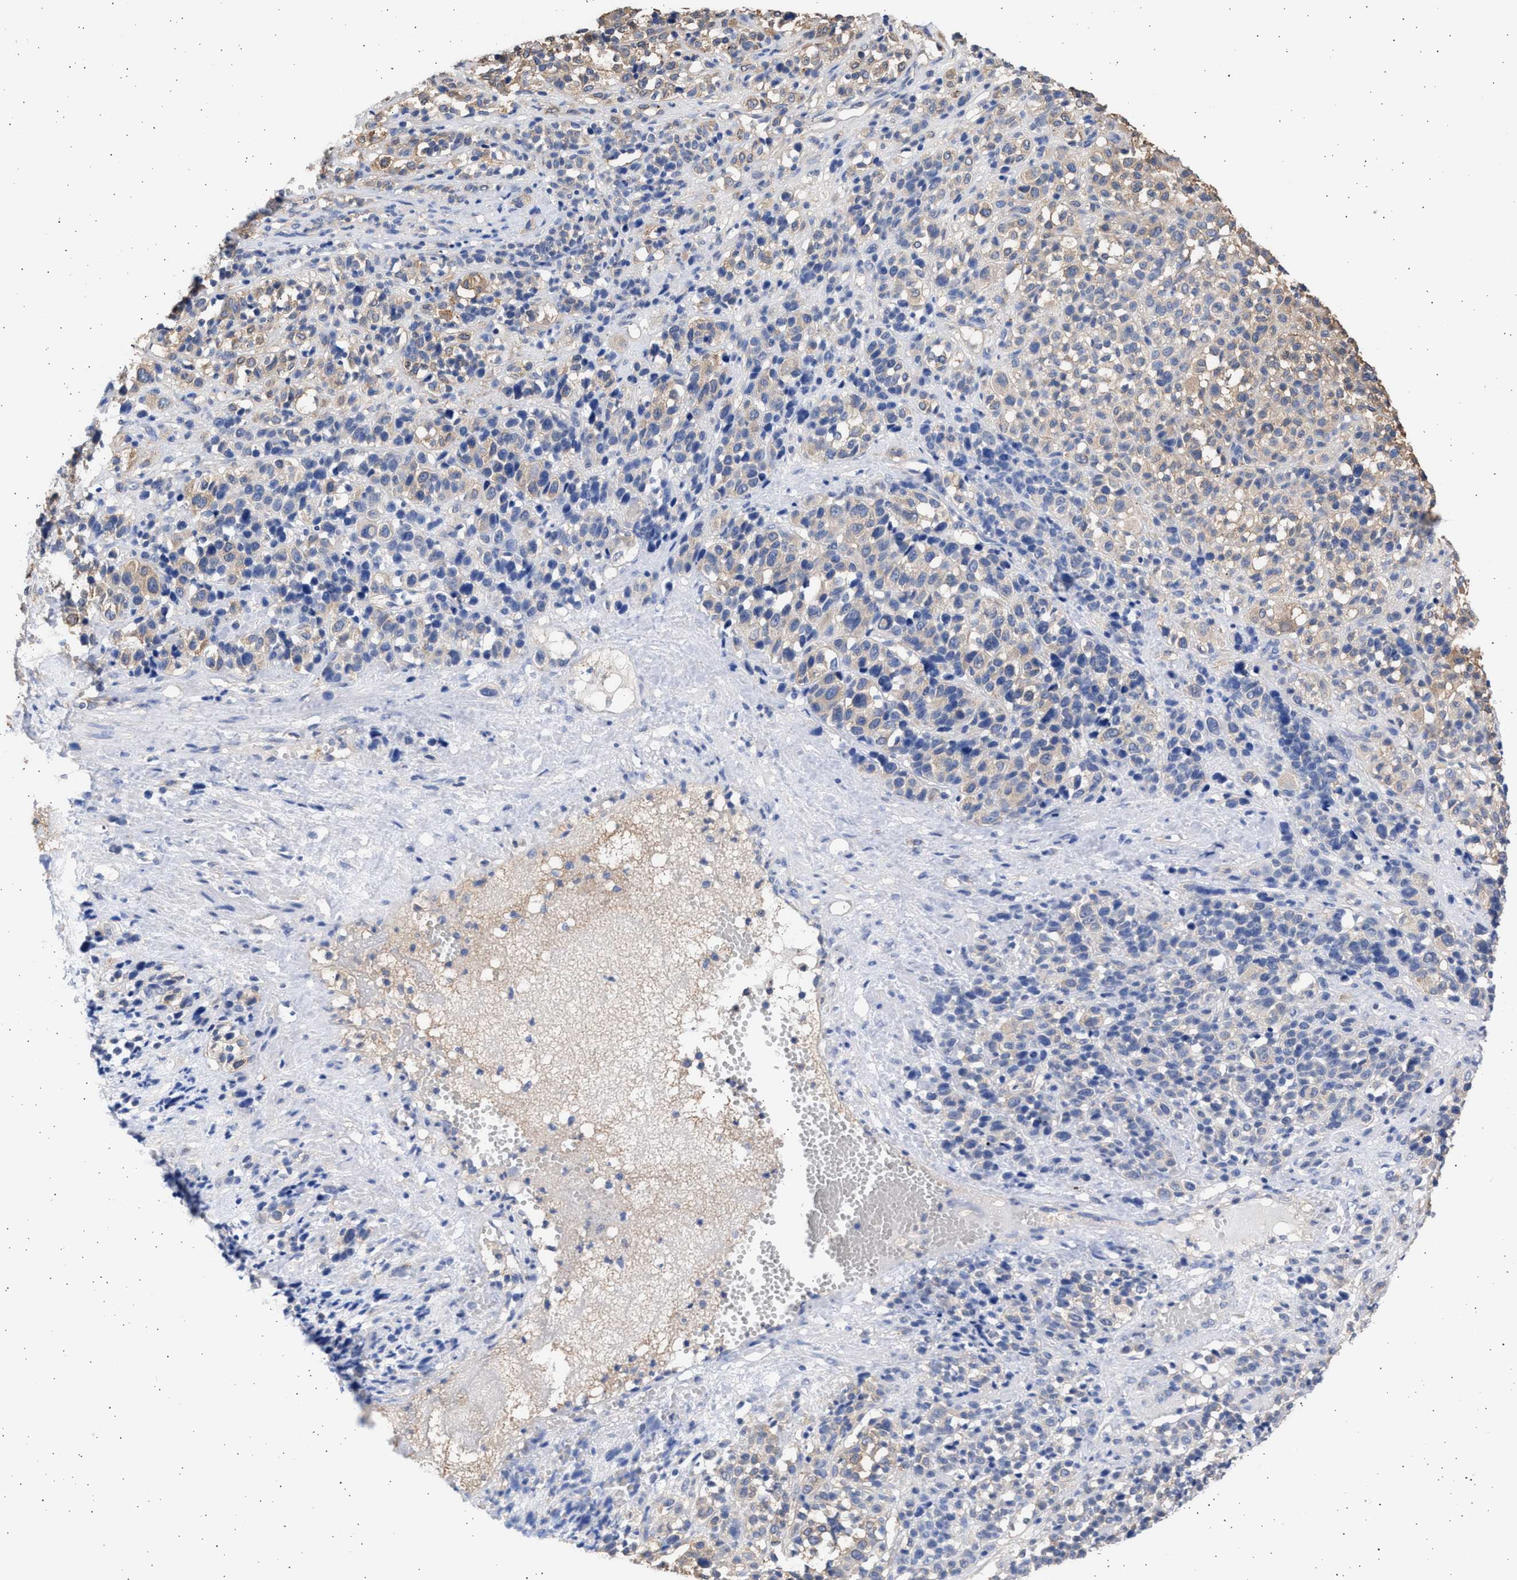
{"staining": {"intensity": "weak", "quantity": "<25%", "location": "cytoplasmic/membranous"}, "tissue": "melanoma", "cell_type": "Tumor cells", "image_type": "cancer", "snomed": [{"axis": "morphology", "description": "Malignant melanoma, Metastatic site"}, {"axis": "topography", "description": "Skin"}], "caption": "The immunohistochemistry image has no significant staining in tumor cells of melanoma tissue. (Immunohistochemistry (ihc), brightfield microscopy, high magnification).", "gene": "ALDOC", "patient": {"sex": "female", "age": 74}}